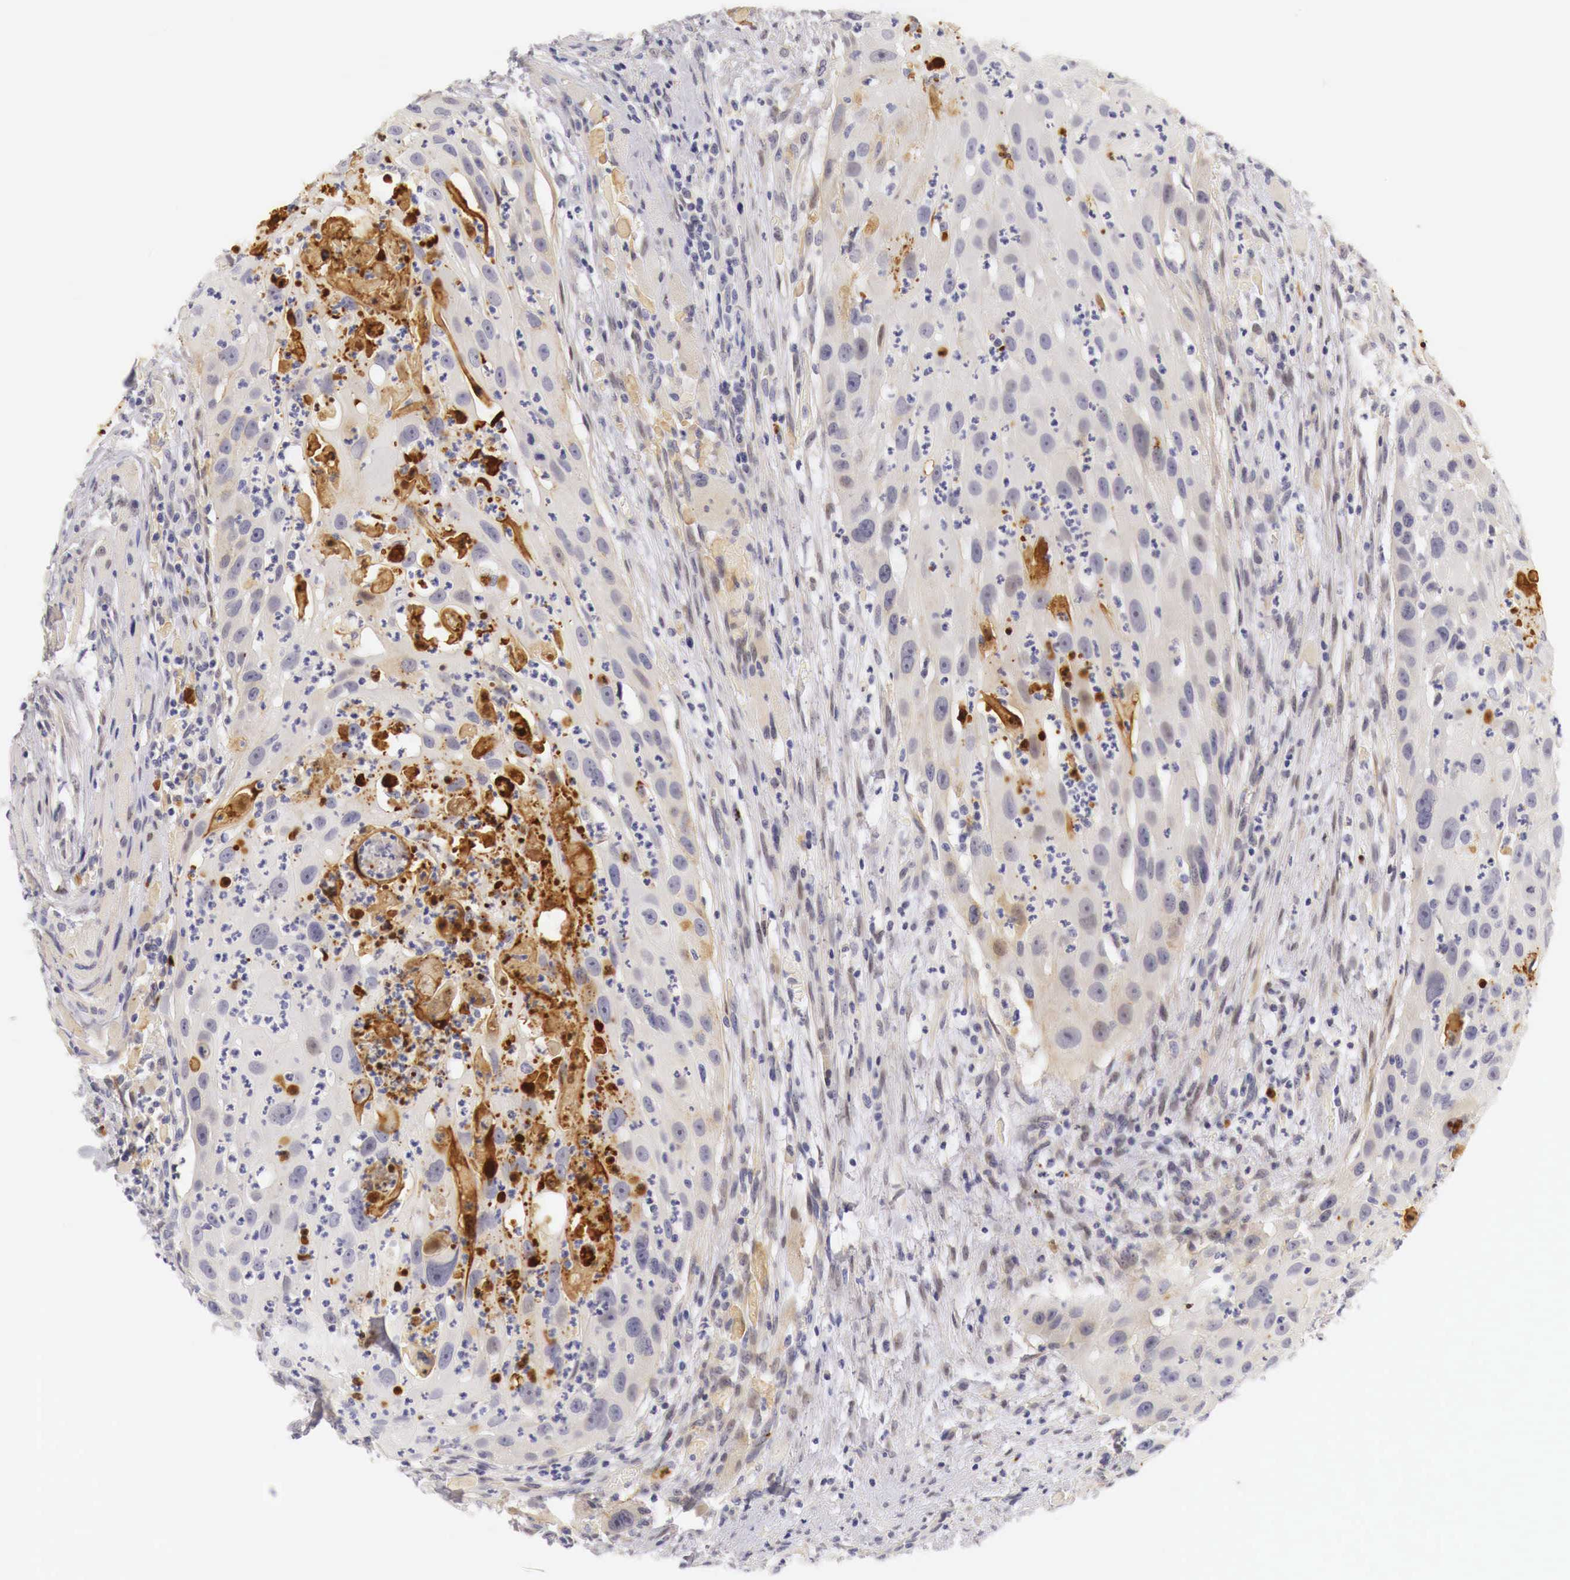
{"staining": {"intensity": "moderate", "quantity": "<25%", "location": "nuclear"}, "tissue": "head and neck cancer", "cell_type": "Tumor cells", "image_type": "cancer", "snomed": [{"axis": "morphology", "description": "Squamous cell carcinoma, NOS"}, {"axis": "topography", "description": "Head-Neck"}], "caption": "A micrograph of human squamous cell carcinoma (head and neck) stained for a protein shows moderate nuclear brown staining in tumor cells.", "gene": "CASP3", "patient": {"sex": "male", "age": 64}}